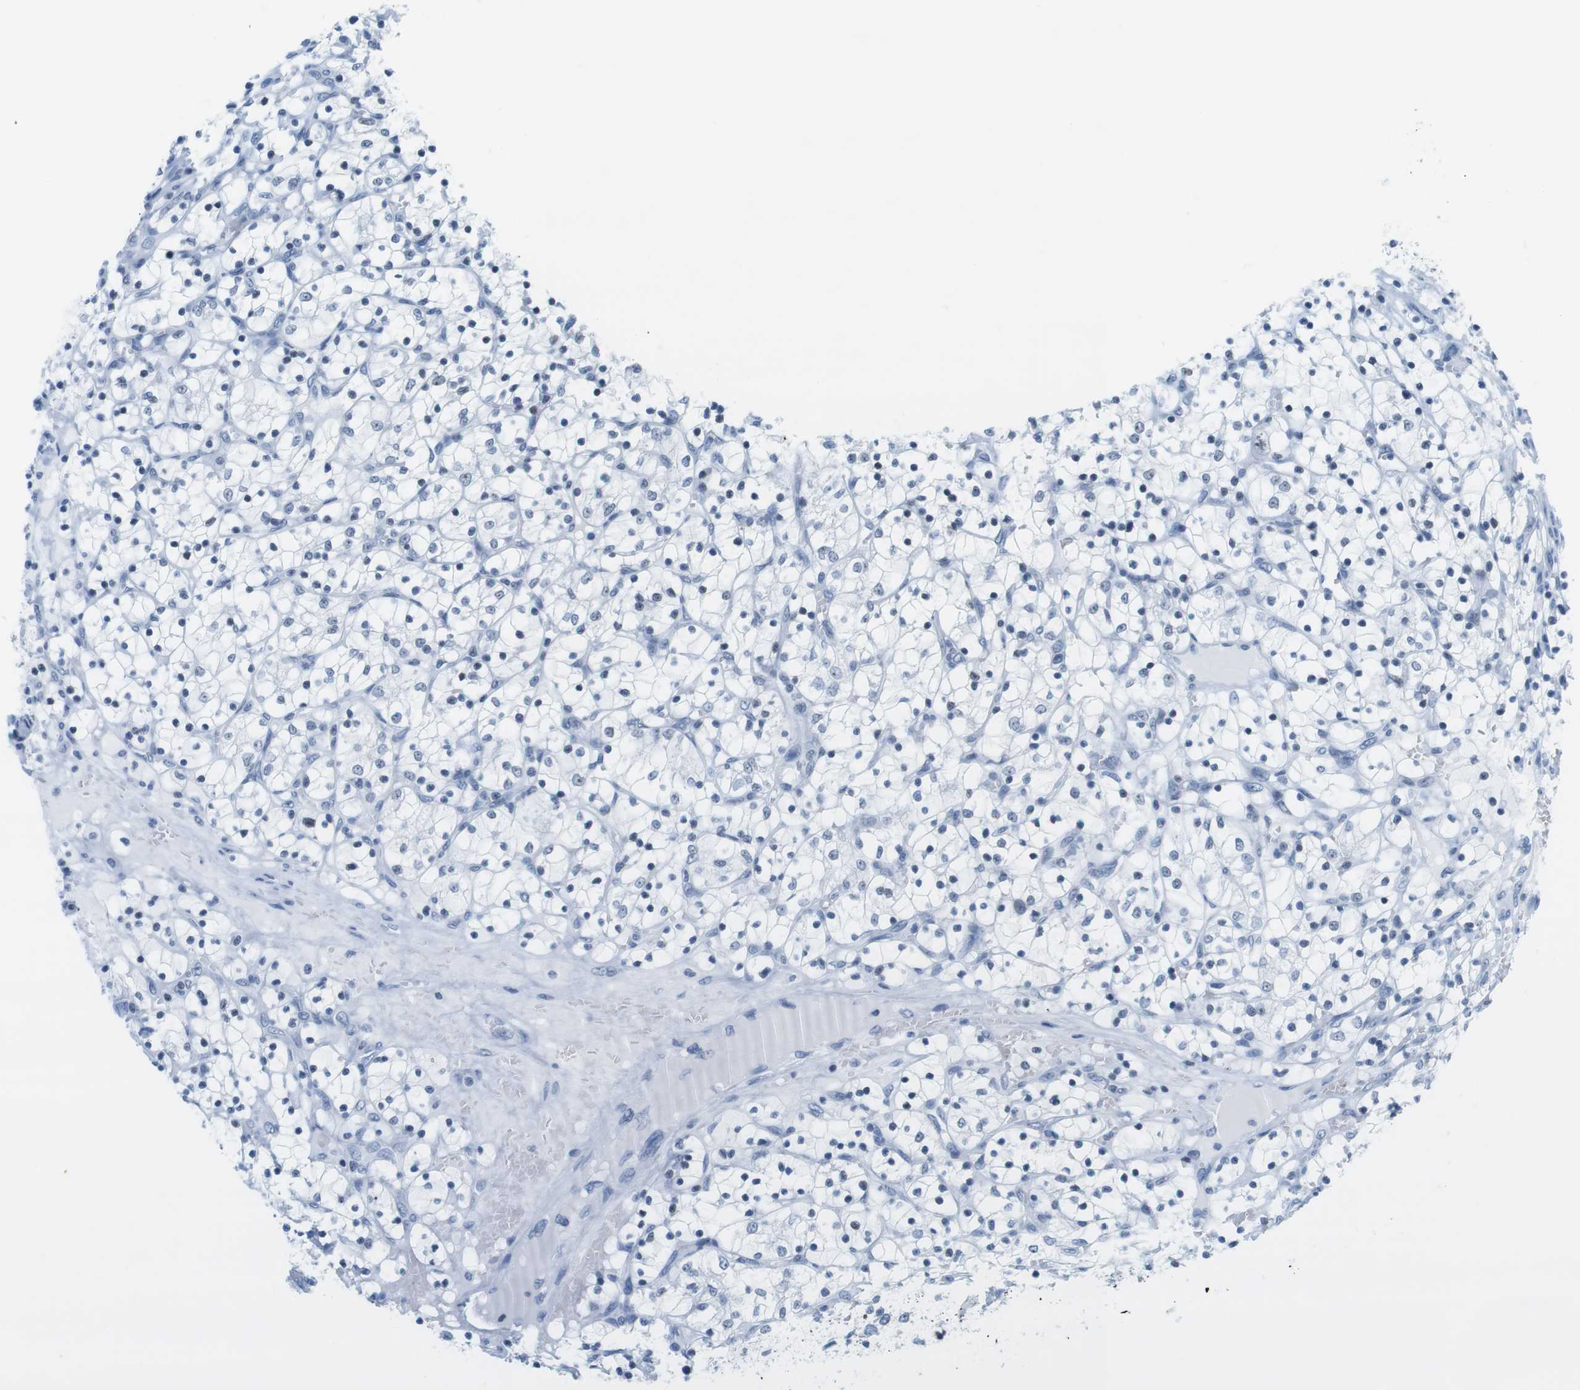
{"staining": {"intensity": "negative", "quantity": "none", "location": "none"}, "tissue": "renal cancer", "cell_type": "Tumor cells", "image_type": "cancer", "snomed": [{"axis": "morphology", "description": "Adenocarcinoma, NOS"}, {"axis": "topography", "description": "Kidney"}], "caption": "Tumor cells show no significant protein staining in renal cancer (adenocarcinoma). Nuclei are stained in blue.", "gene": "NIFK", "patient": {"sex": "female", "age": 69}}